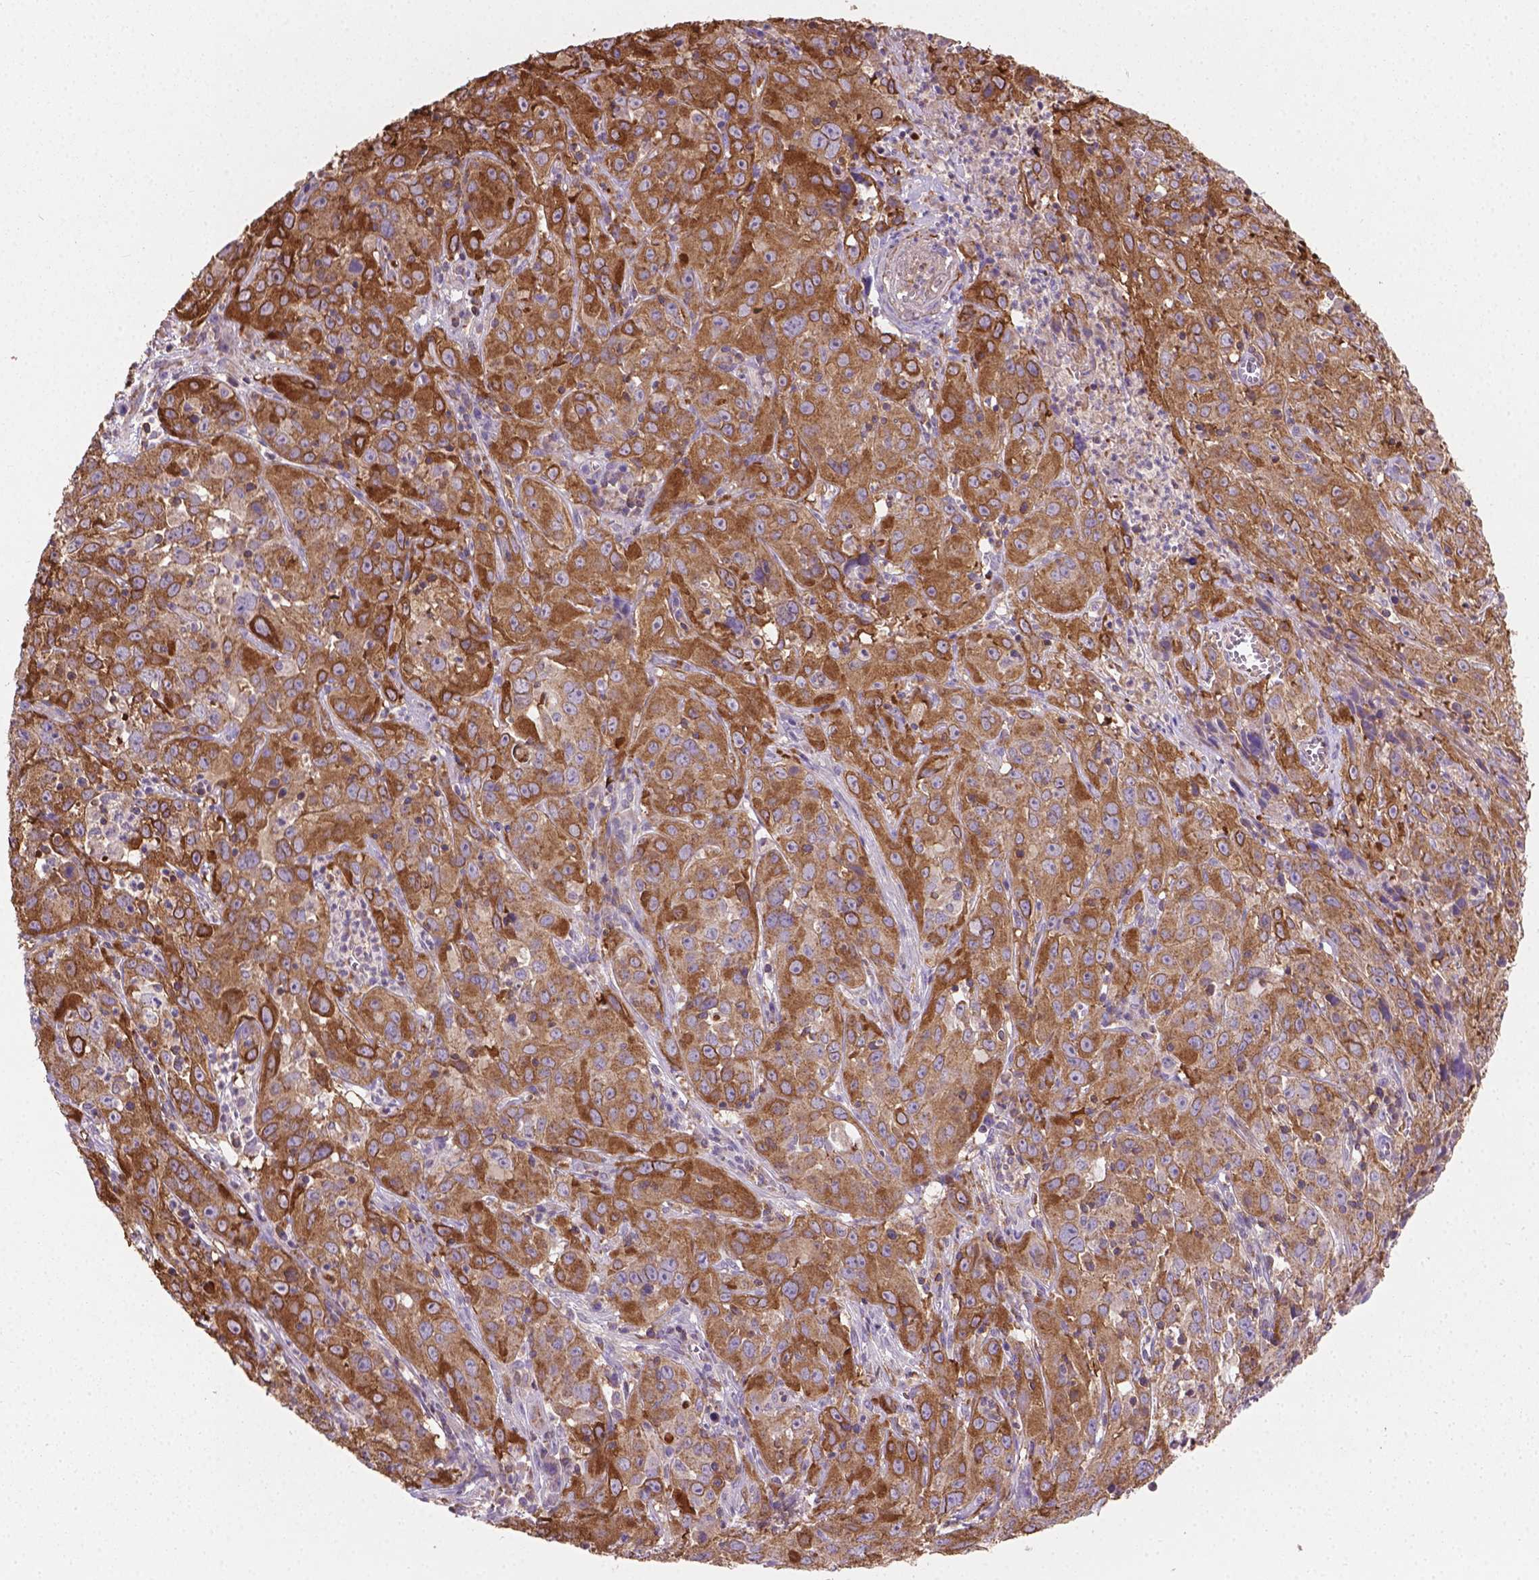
{"staining": {"intensity": "moderate", "quantity": ">75%", "location": "cytoplasmic/membranous"}, "tissue": "cervical cancer", "cell_type": "Tumor cells", "image_type": "cancer", "snomed": [{"axis": "morphology", "description": "Squamous cell carcinoma, NOS"}, {"axis": "topography", "description": "Cervix"}], "caption": "Human squamous cell carcinoma (cervical) stained for a protein (brown) demonstrates moderate cytoplasmic/membranous positive staining in about >75% of tumor cells.", "gene": "TCAF1", "patient": {"sex": "female", "age": 32}}